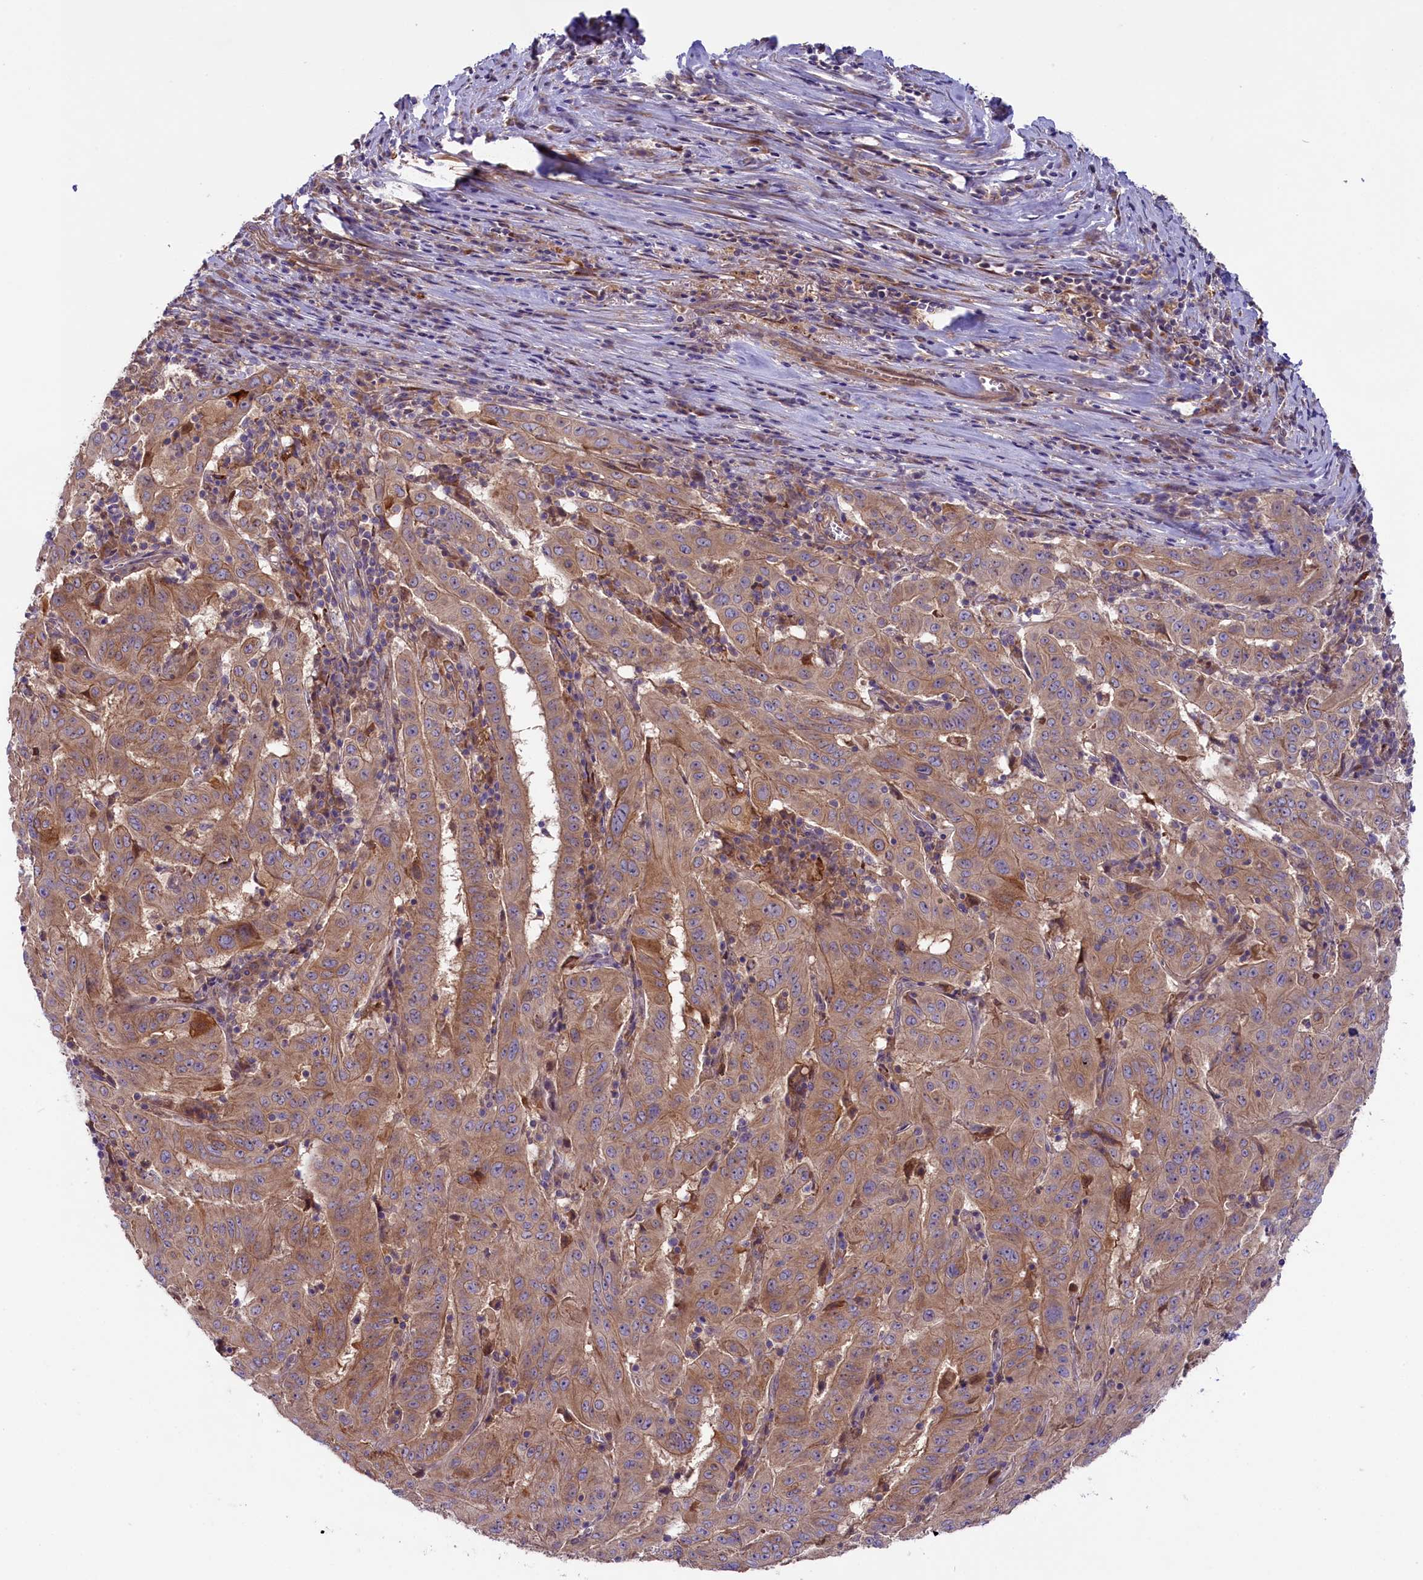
{"staining": {"intensity": "moderate", "quantity": "25%-75%", "location": "cytoplasmic/membranous"}, "tissue": "pancreatic cancer", "cell_type": "Tumor cells", "image_type": "cancer", "snomed": [{"axis": "morphology", "description": "Adenocarcinoma, NOS"}, {"axis": "topography", "description": "Pancreas"}], "caption": "Pancreatic cancer (adenocarcinoma) stained with DAB immunohistochemistry (IHC) shows medium levels of moderate cytoplasmic/membranous staining in about 25%-75% of tumor cells.", "gene": "COG8", "patient": {"sex": "male", "age": 63}}